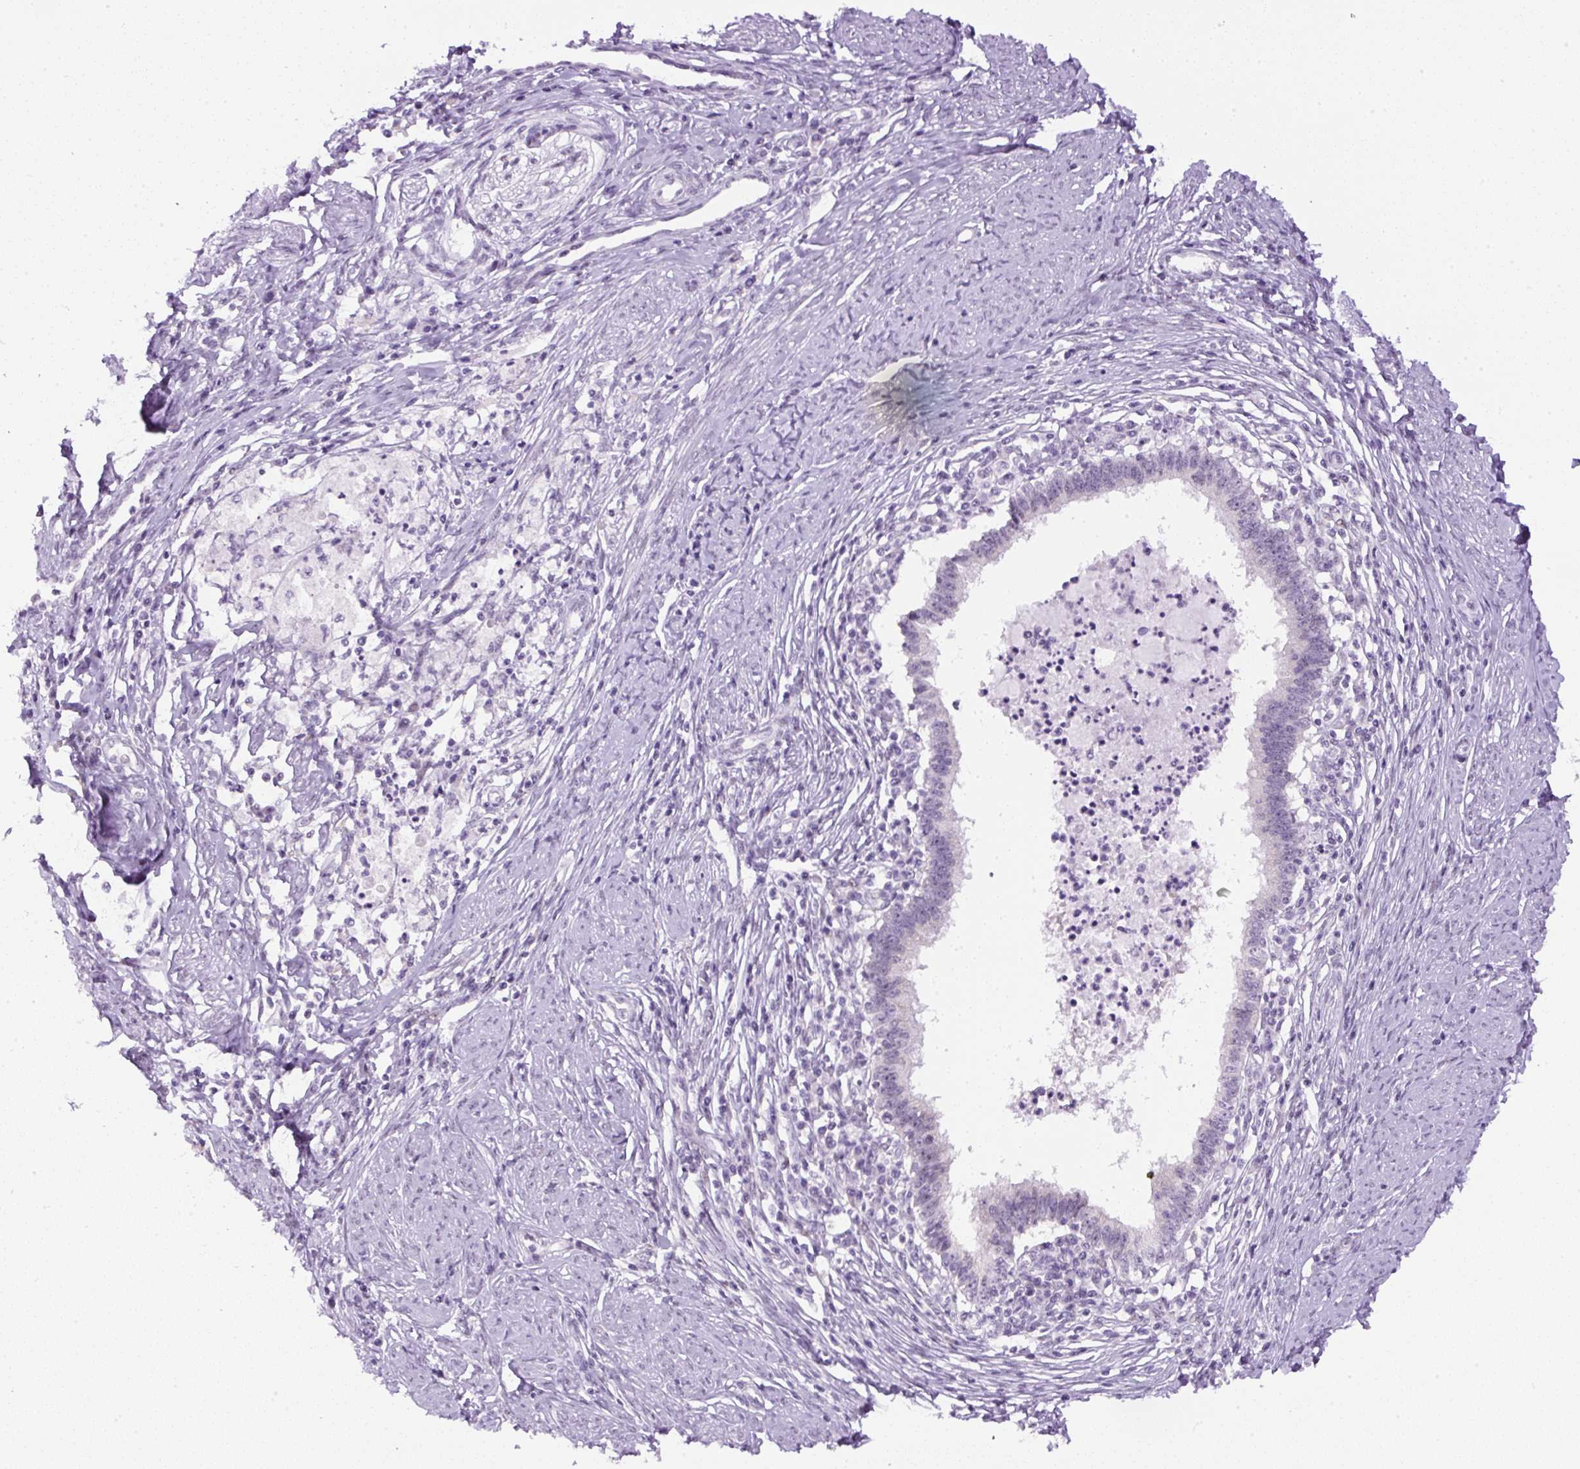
{"staining": {"intensity": "negative", "quantity": "none", "location": "none"}, "tissue": "cervical cancer", "cell_type": "Tumor cells", "image_type": "cancer", "snomed": [{"axis": "morphology", "description": "Adenocarcinoma, NOS"}, {"axis": "topography", "description": "Cervix"}], "caption": "Tumor cells are negative for brown protein staining in adenocarcinoma (cervical).", "gene": "RHBDD2", "patient": {"sex": "female", "age": 36}}